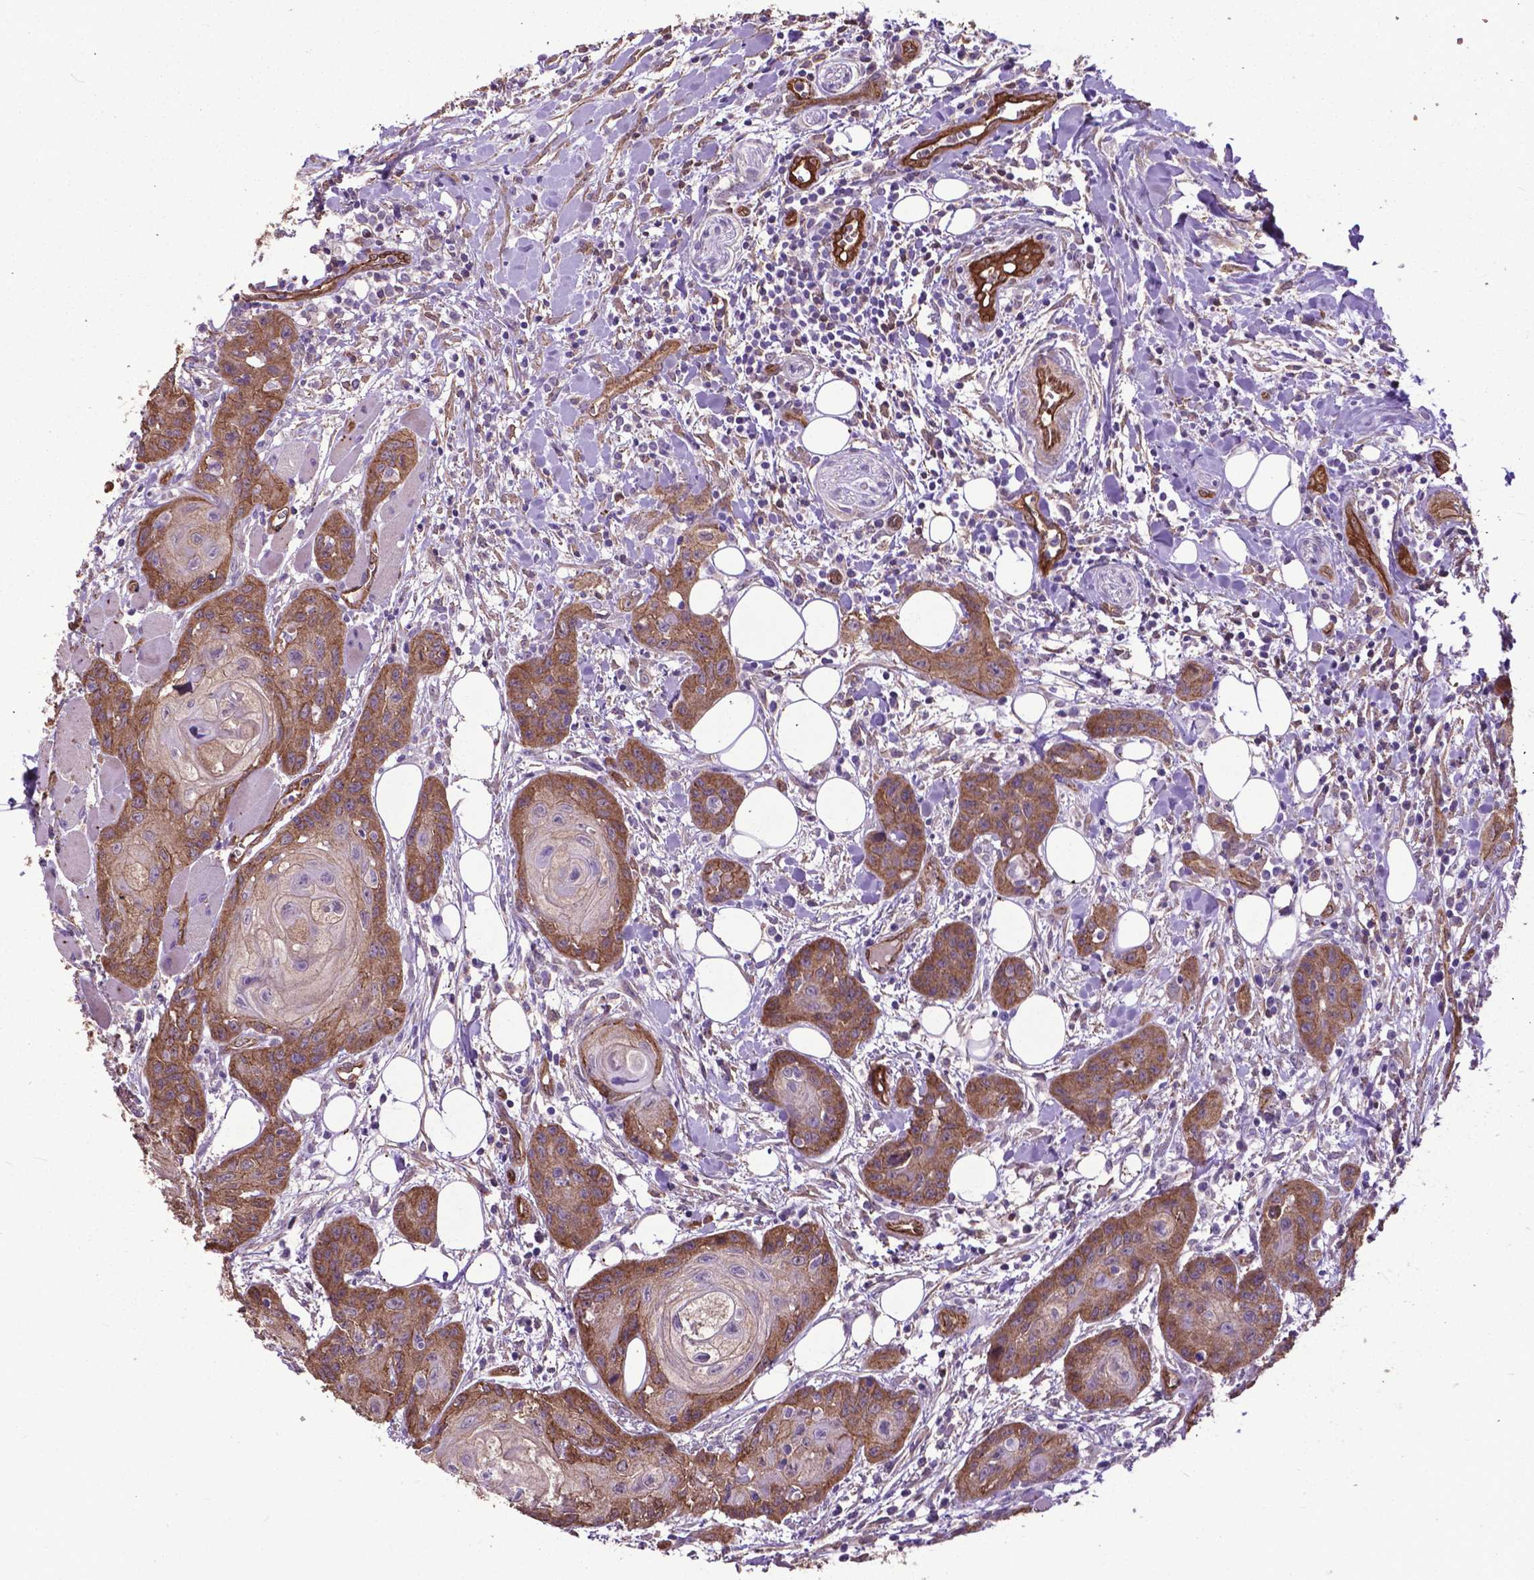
{"staining": {"intensity": "moderate", "quantity": "25%-75%", "location": "cytoplasmic/membranous"}, "tissue": "head and neck cancer", "cell_type": "Tumor cells", "image_type": "cancer", "snomed": [{"axis": "morphology", "description": "Squamous cell carcinoma, NOS"}, {"axis": "topography", "description": "Oral tissue"}, {"axis": "topography", "description": "Head-Neck"}], "caption": "Moderate cytoplasmic/membranous expression is appreciated in about 25%-75% of tumor cells in head and neck cancer.", "gene": "PDLIM1", "patient": {"sex": "male", "age": 58}}